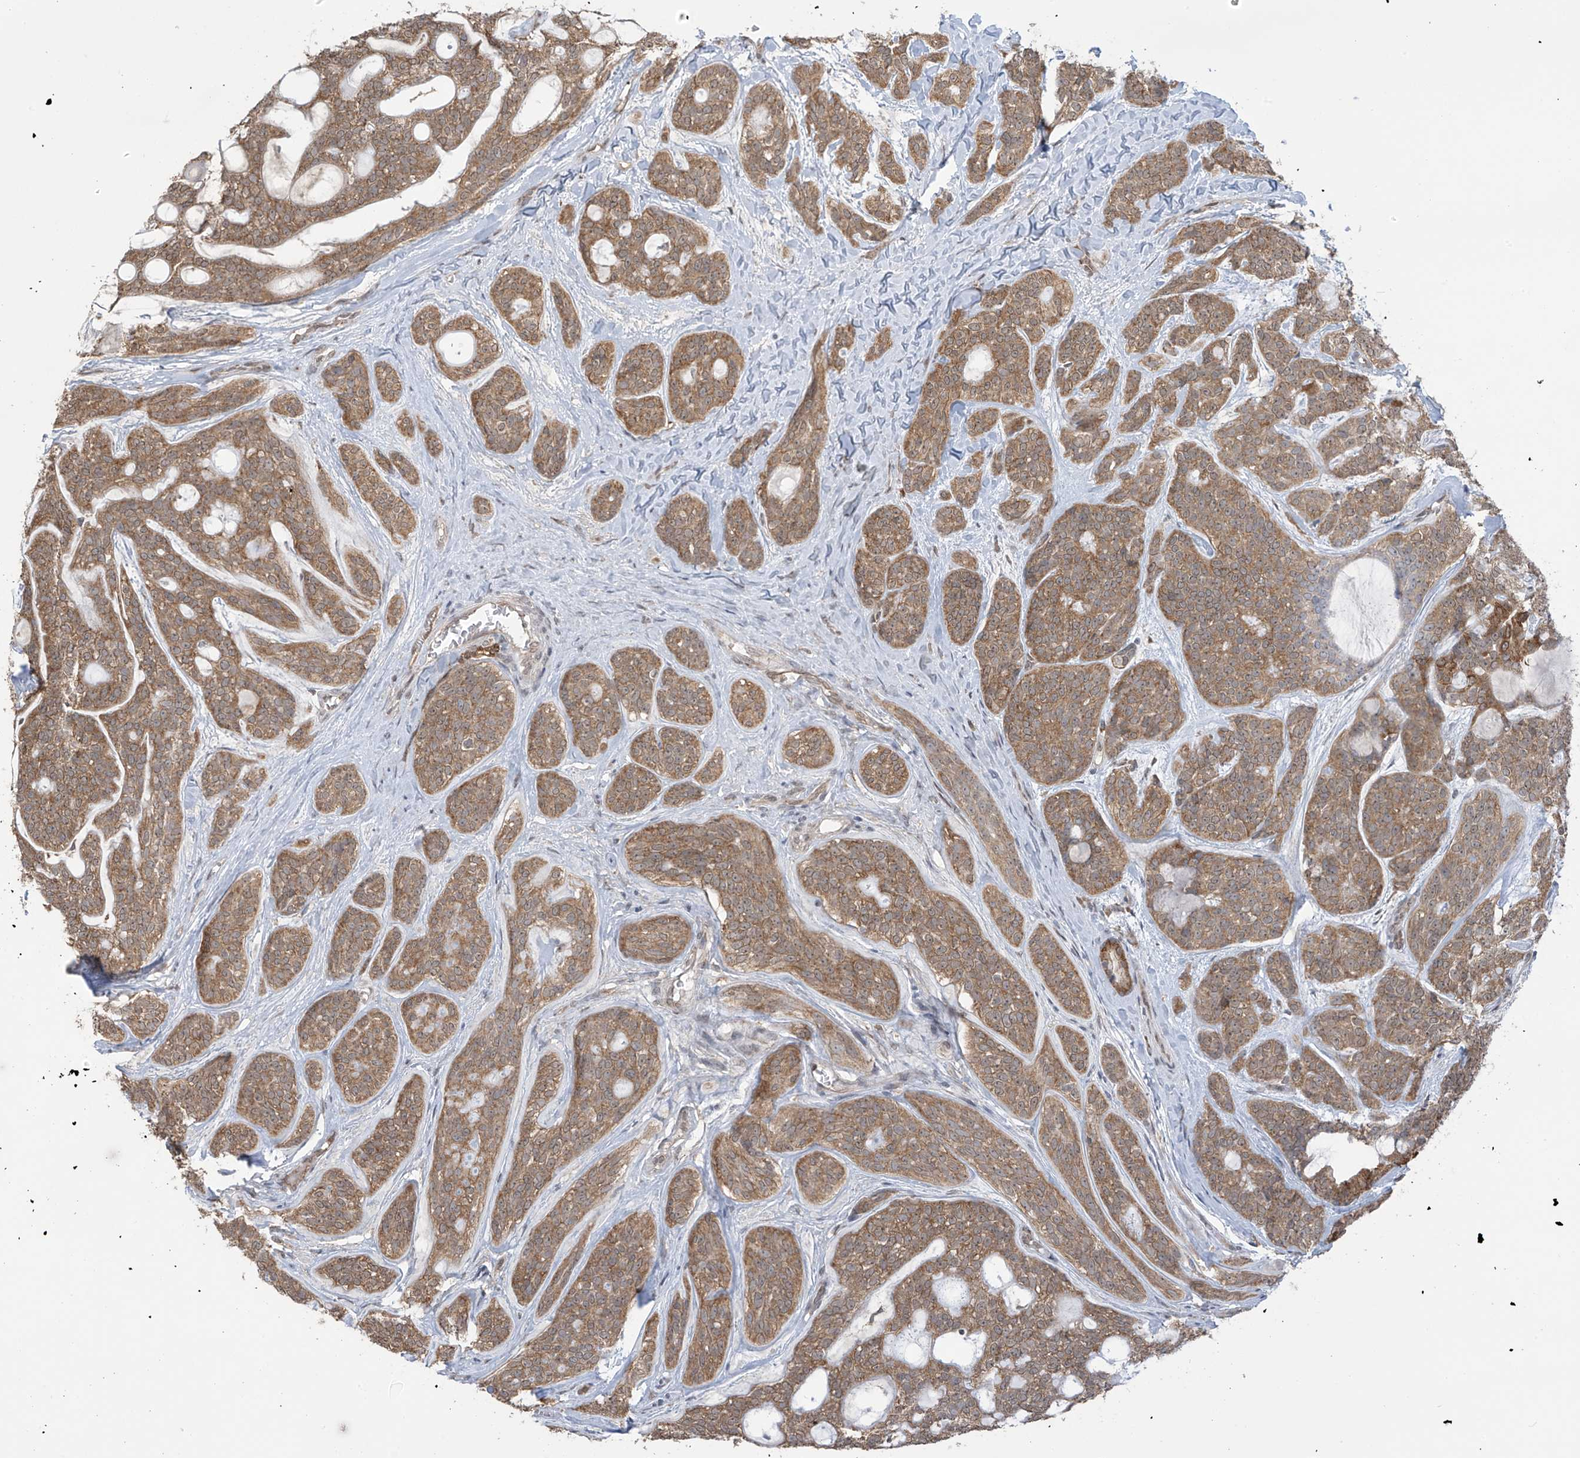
{"staining": {"intensity": "moderate", "quantity": ">75%", "location": "cytoplasmic/membranous"}, "tissue": "head and neck cancer", "cell_type": "Tumor cells", "image_type": "cancer", "snomed": [{"axis": "morphology", "description": "Adenocarcinoma, NOS"}, {"axis": "topography", "description": "Head-Neck"}], "caption": "Approximately >75% of tumor cells in head and neck adenocarcinoma display moderate cytoplasmic/membranous protein staining as visualized by brown immunohistochemical staining.", "gene": "KIAA1522", "patient": {"sex": "male", "age": 66}}